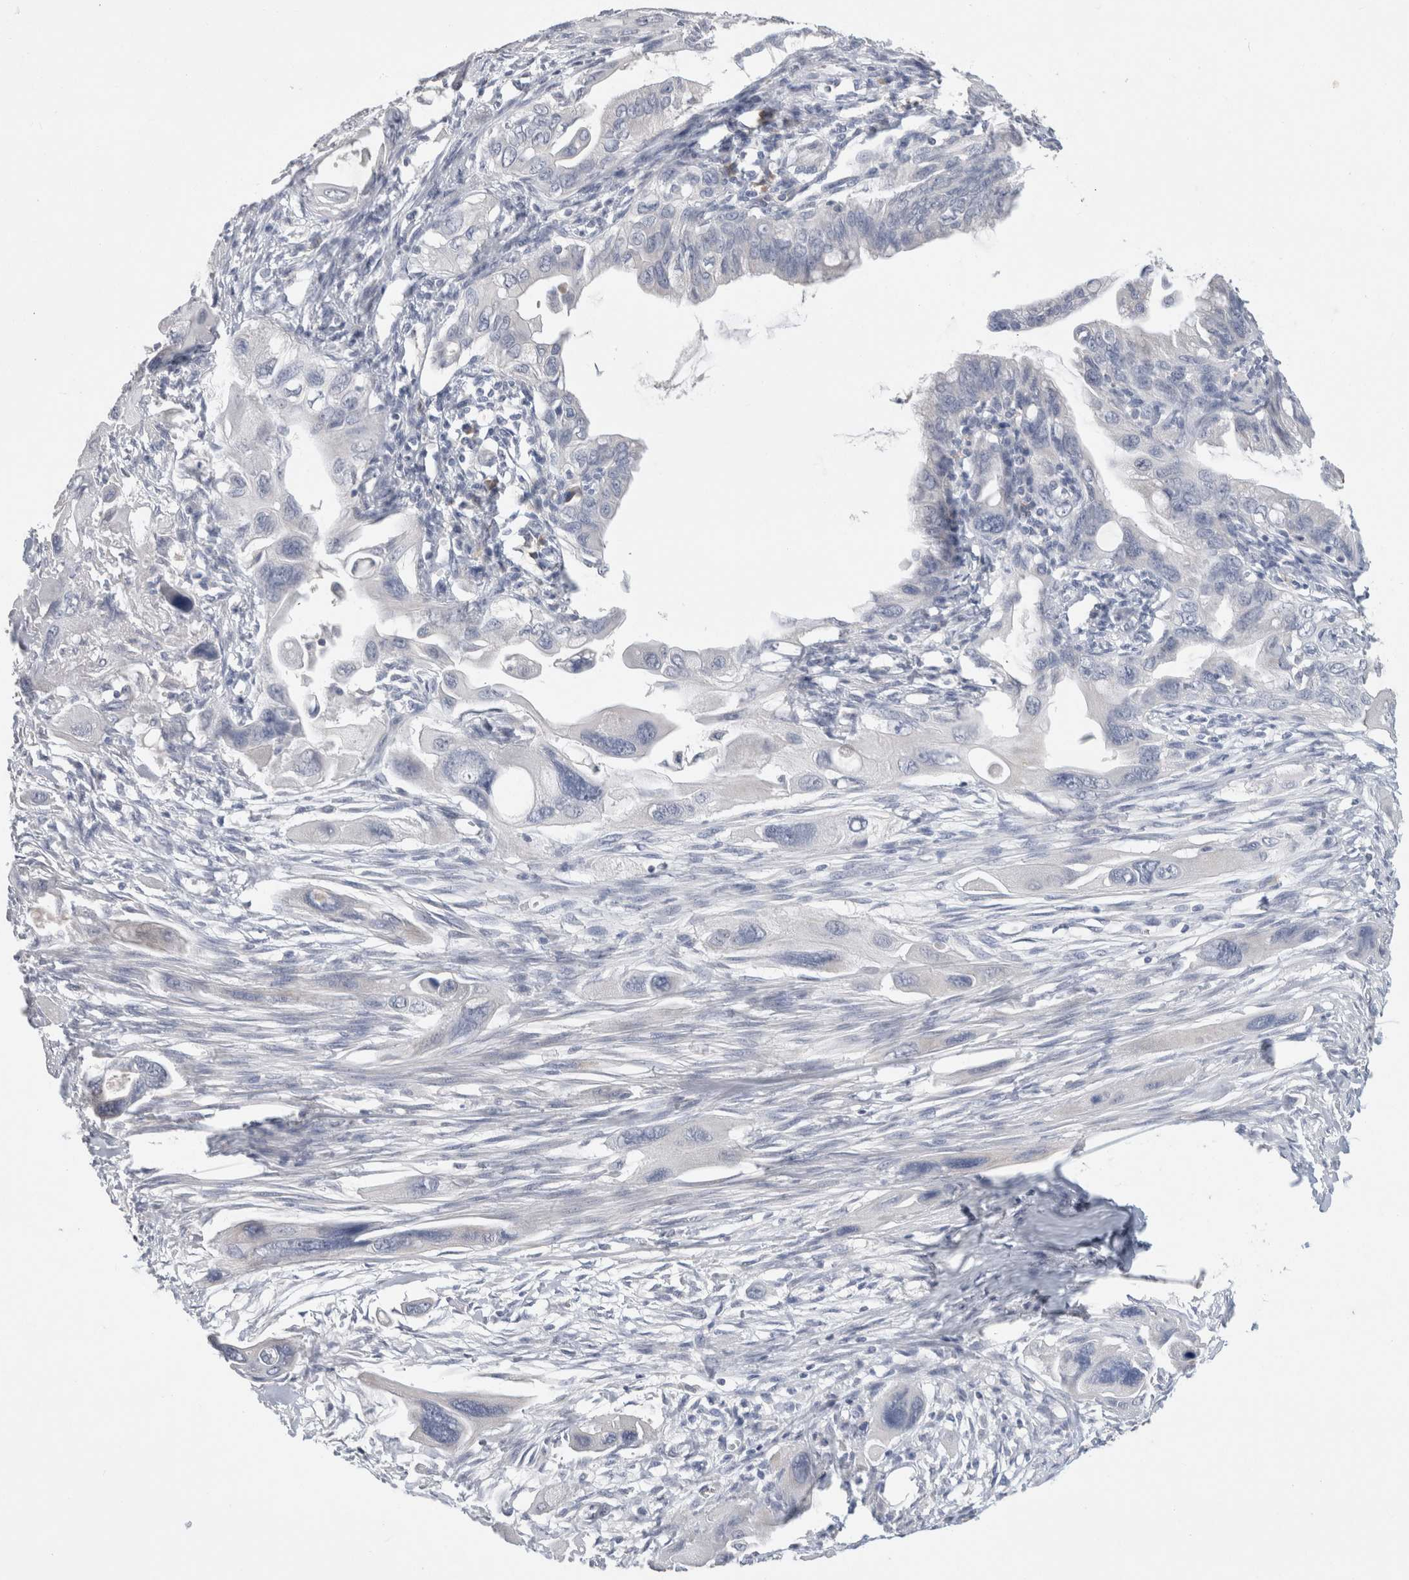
{"staining": {"intensity": "negative", "quantity": "none", "location": "none"}, "tissue": "pancreatic cancer", "cell_type": "Tumor cells", "image_type": "cancer", "snomed": [{"axis": "morphology", "description": "Adenocarcinoma, NOS"}, {"axis": "topography", "description": "Pancreas"}], "caption": "High magnification brightfield microscopy of pancreatic cancer stained with DAB (brown) and counterstained with hematoxylin (blue): tumor cells show no significant positivity. (DAB immunohistochemistry, high magnification).", "gene": "SCGB1A1", "patient": {"sex": "male", "age": 73}}